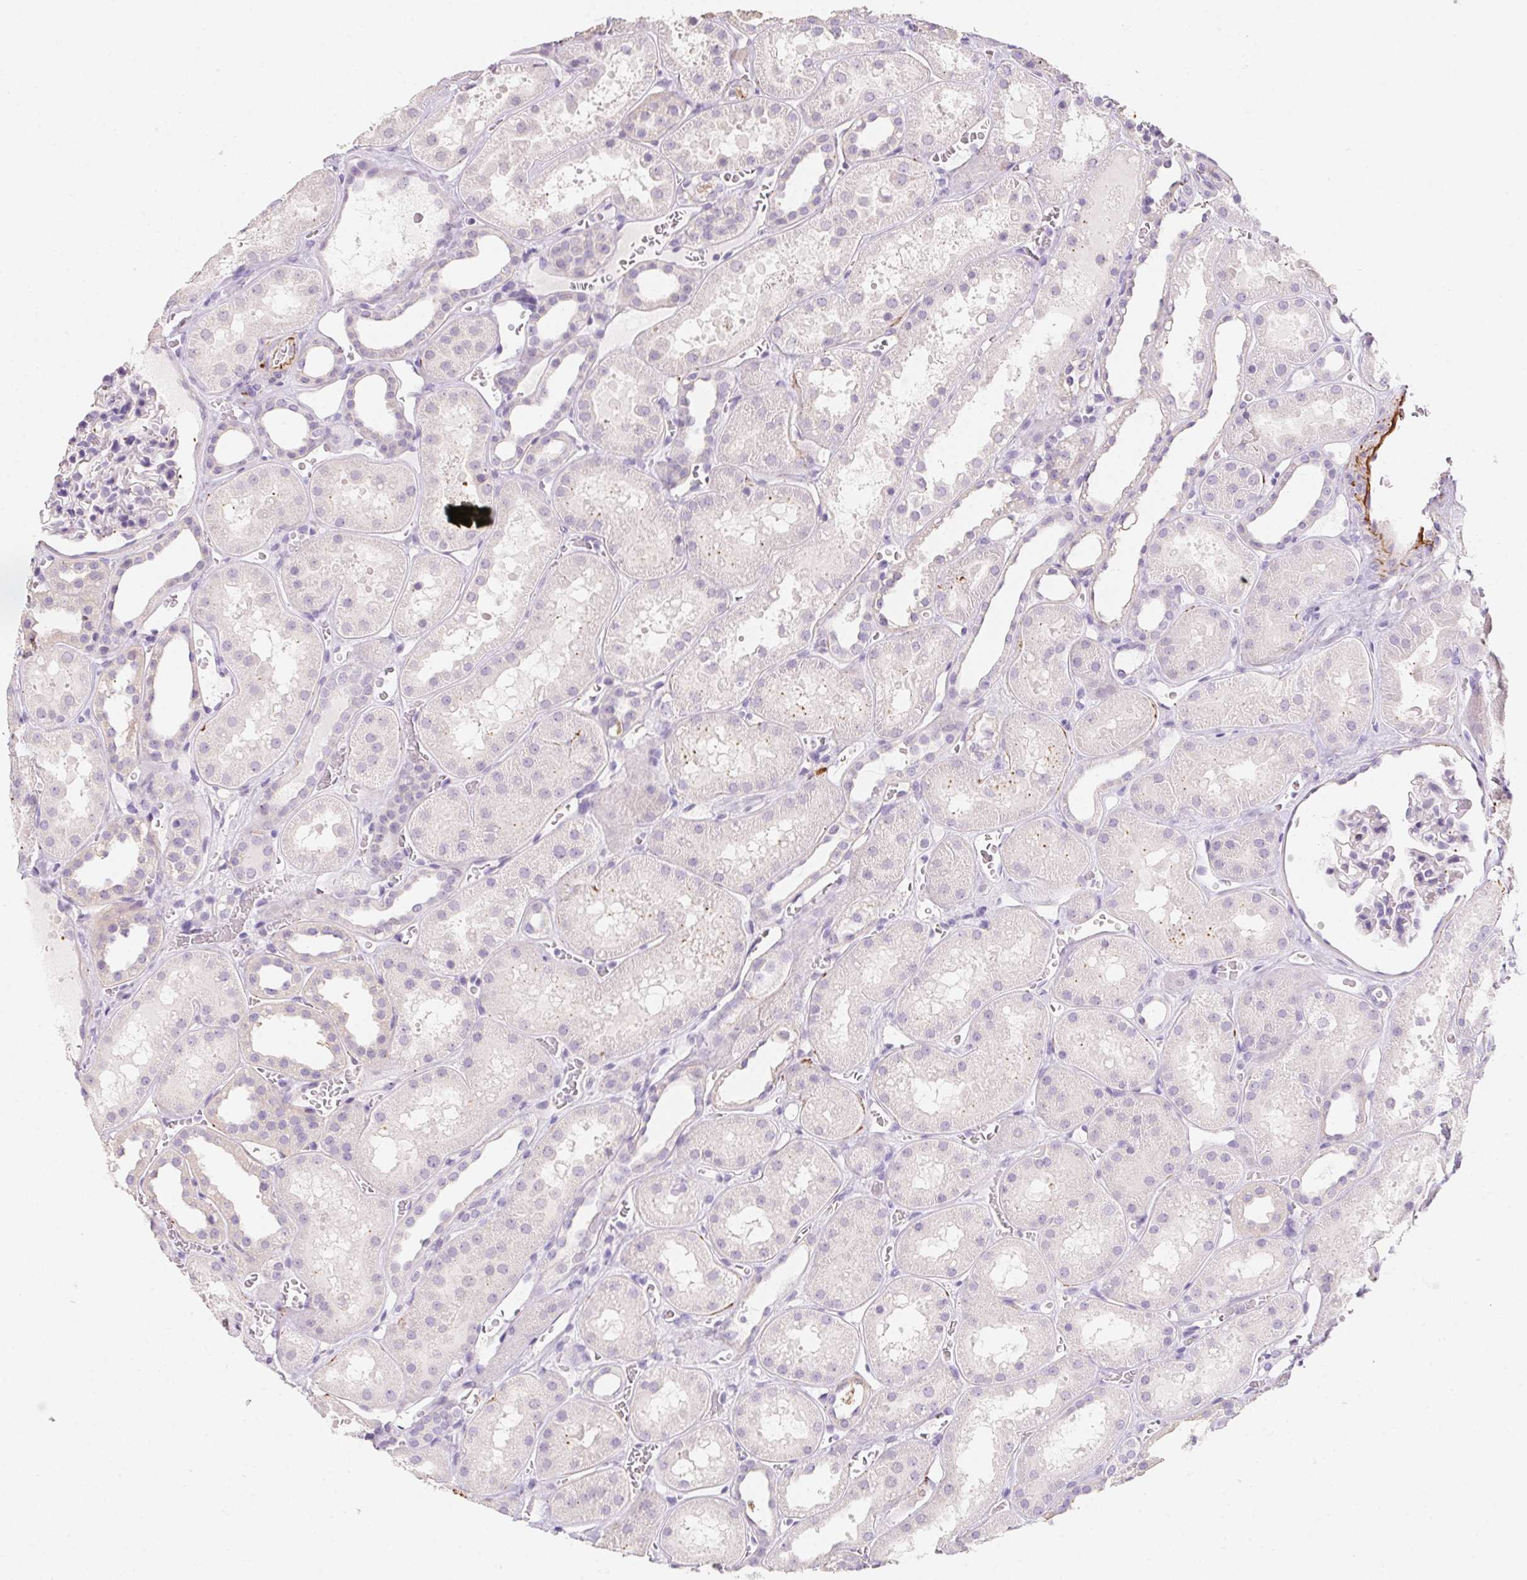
{"staining": {"intensity": "negative", "quantity": "none", "location": "none"}, "tissue": "kidney", "cell_type": "Cells in glomeruli", "image_type": "normal", "snomed": [{"axis": "morphology", "description": "Normal tissue, NOS"}, {"axis": "topography", "description": "Kidney"}], "caption": "There is no significant positivity in cells in glomeruli of kidney. Brightfield microscopy of immunohistochemistry stained with DAB (3,3'-diaminobenzidine) (brown) and hematoxylin (blue), captured at high magnification.", "gene": "MYL4", "patient": {"sex": "female", "age": 41}}